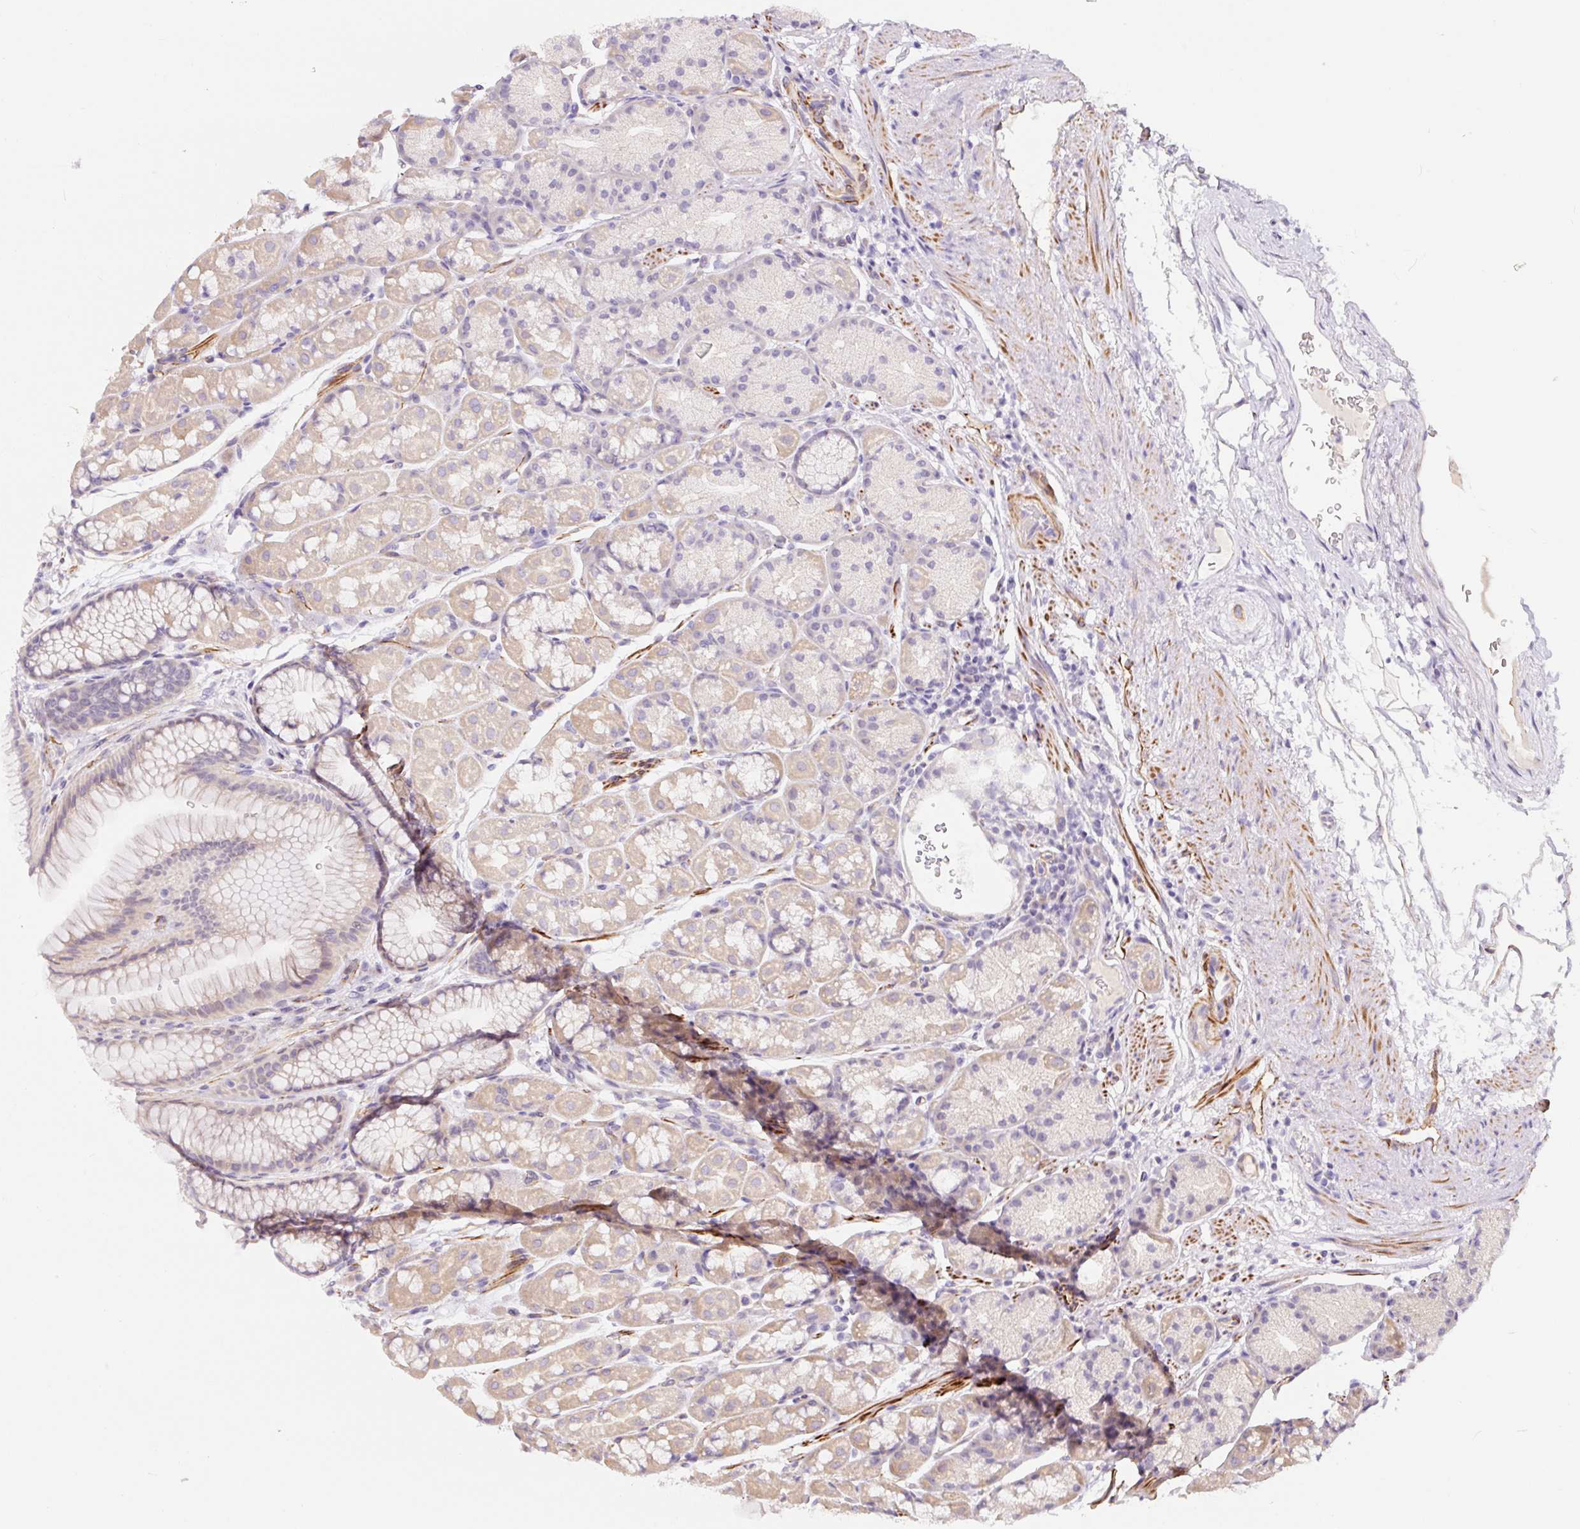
{"staining": {"intensity": "weak", "quantity": "<25%", "location": "cytoplasmic/membranous"}, "tissue": "stomach", "cell_type": "Glandular cells", "image_type": "normal", "snomed": [{"axis": "morphology", "description": "Normal tissue, NOS"}, {"axis": "topography", "description": "Stomach, lower"}], "caption": "DAB immunohistochemical staining of normal stomach reveals no significant staining in glandular cells. (DAB (3,3'-diaminobenzidine) immunohistochemistry (IHC), high magnification).", "gene": "CCL25", "patient": {"sex": "male", "age": 67}}